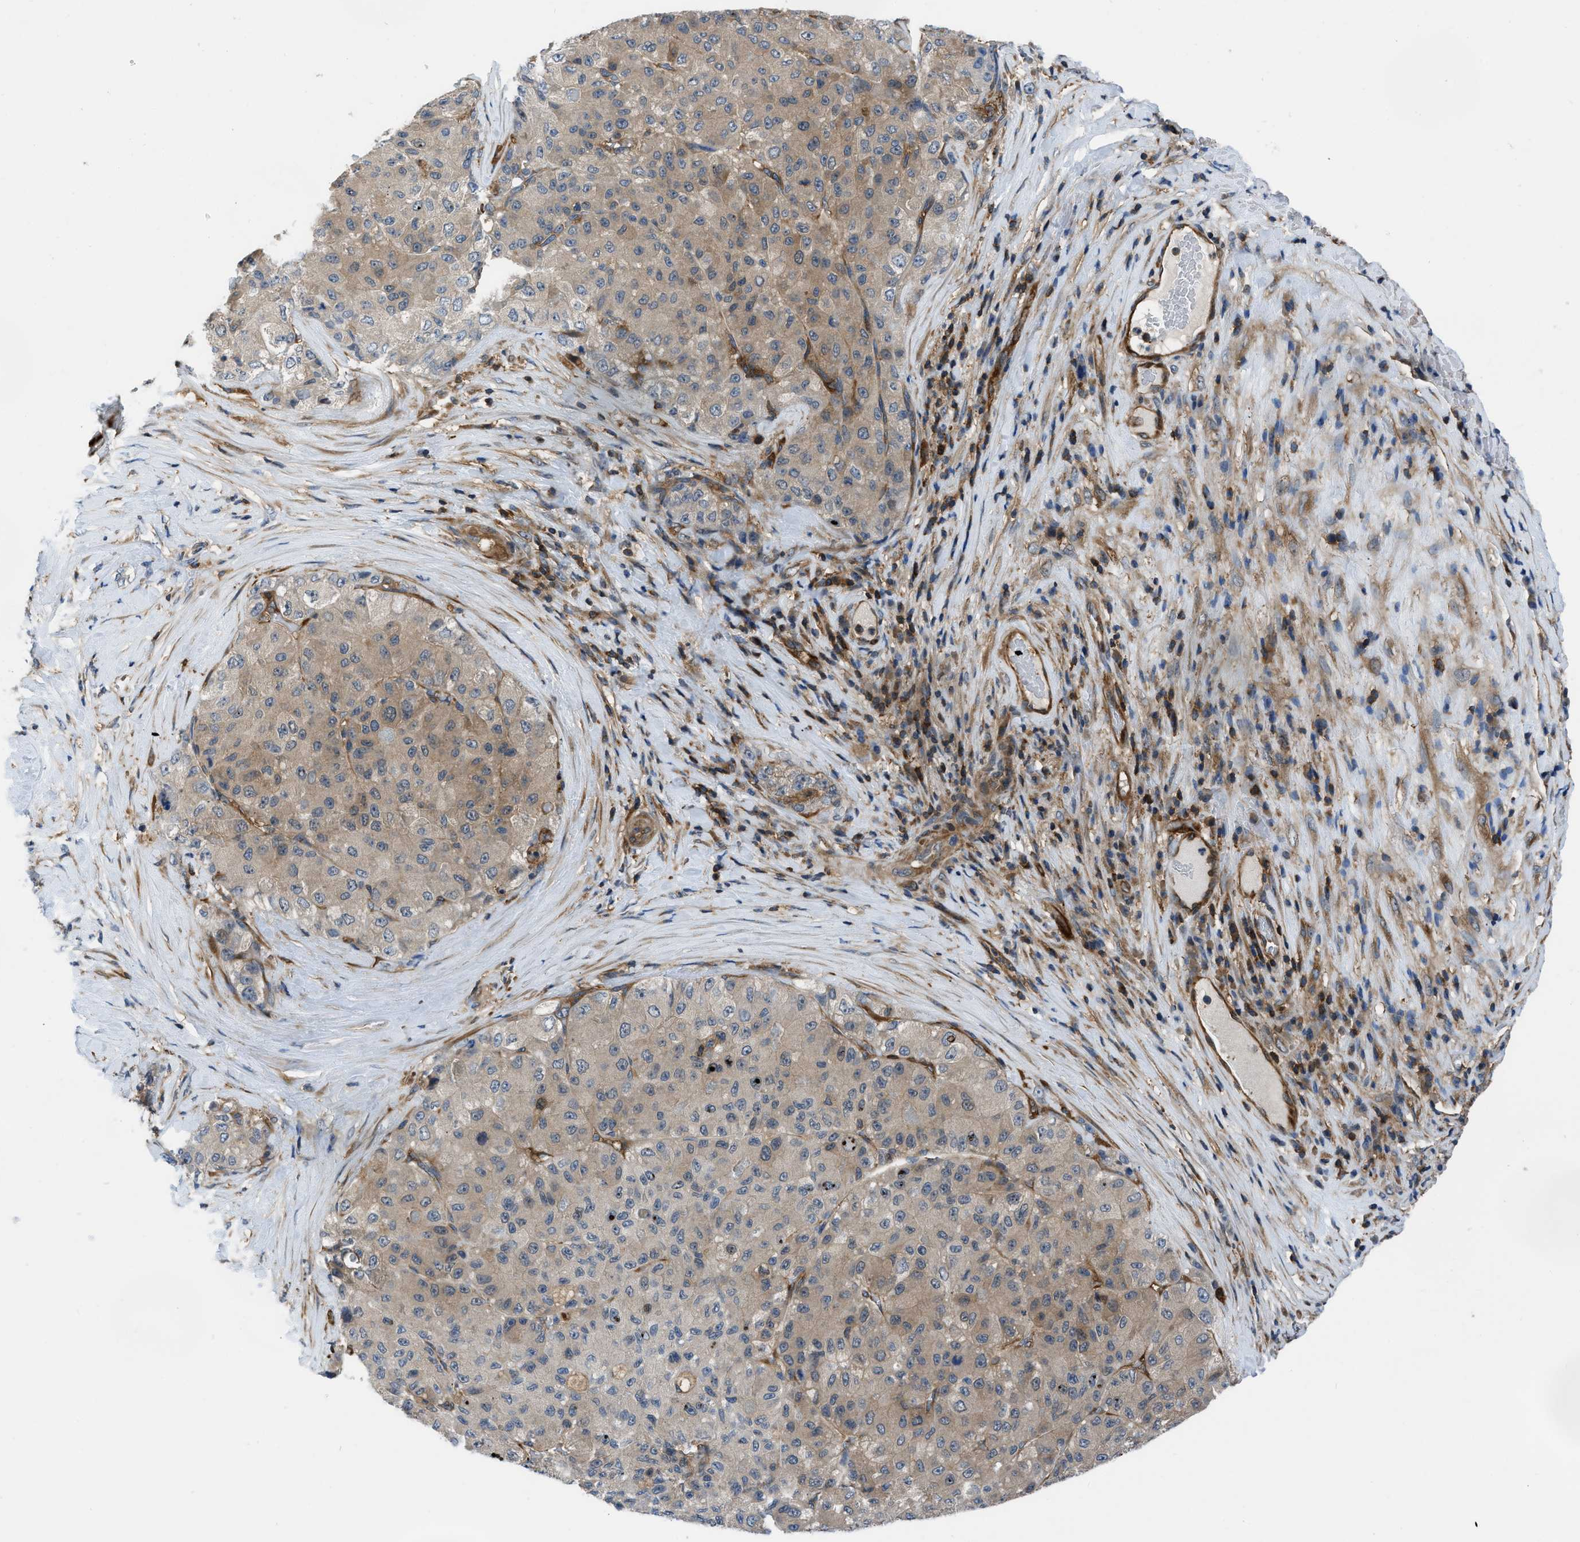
{"staining": {"intensity": "weak", "quantity": "25%-75%", "location": "cytoplasmic/membranous"}, "tissue": "liver cancer", "cell_type": "Tumor cells", "image_type": "cancer", "snomed": [{"axis": "morphology", "description": "Carcinoma, Hepatocellular, NOS"}, {"axis": "topography", "description": "Liver"}], "caption": "A low amount of weak cytoplasmic/membranous staining is seen in approximately 25%-75% of tumor cells in liver cancer tissue. (DAB = brown stain, brightfield microscopy at high magnification).", "gene": "PFKP", "patient": {"sex": "male", "age": 80}}